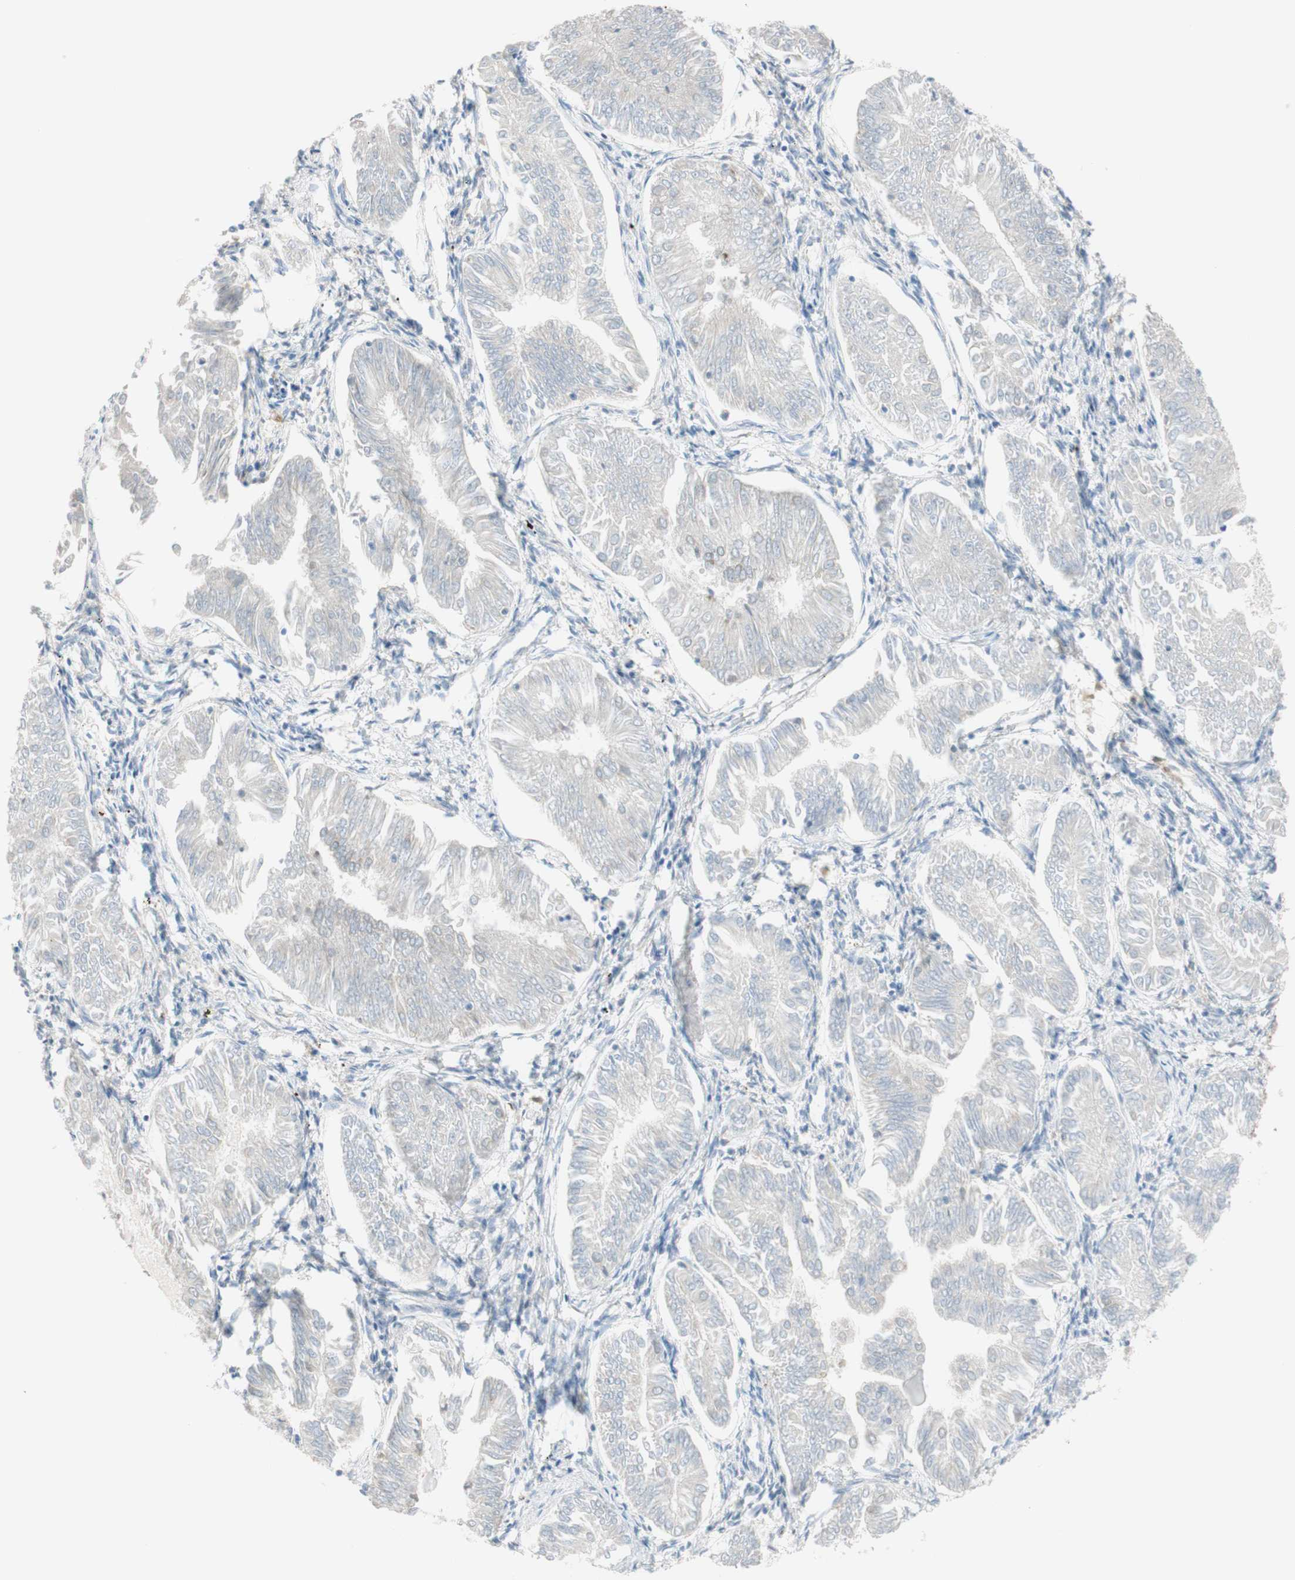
{"staining": {"intensity": "negative", "quantity": "none", "location": "none"}, "tissue": "endometrial cancer", "cell_type": "Tumor cells", "image_type": "cancer", "snomed": [{"axis": "morphology", "description": "Adenocarcinoma, NOS"}, {"axis": "topography", "description": "Endometrium"}], "caption": "Tumor cells are negative for brown protein staining in endometrial adenocarcinoma.", "gene": "GAPT", "patient": {"sex": "female", "age": 53}}